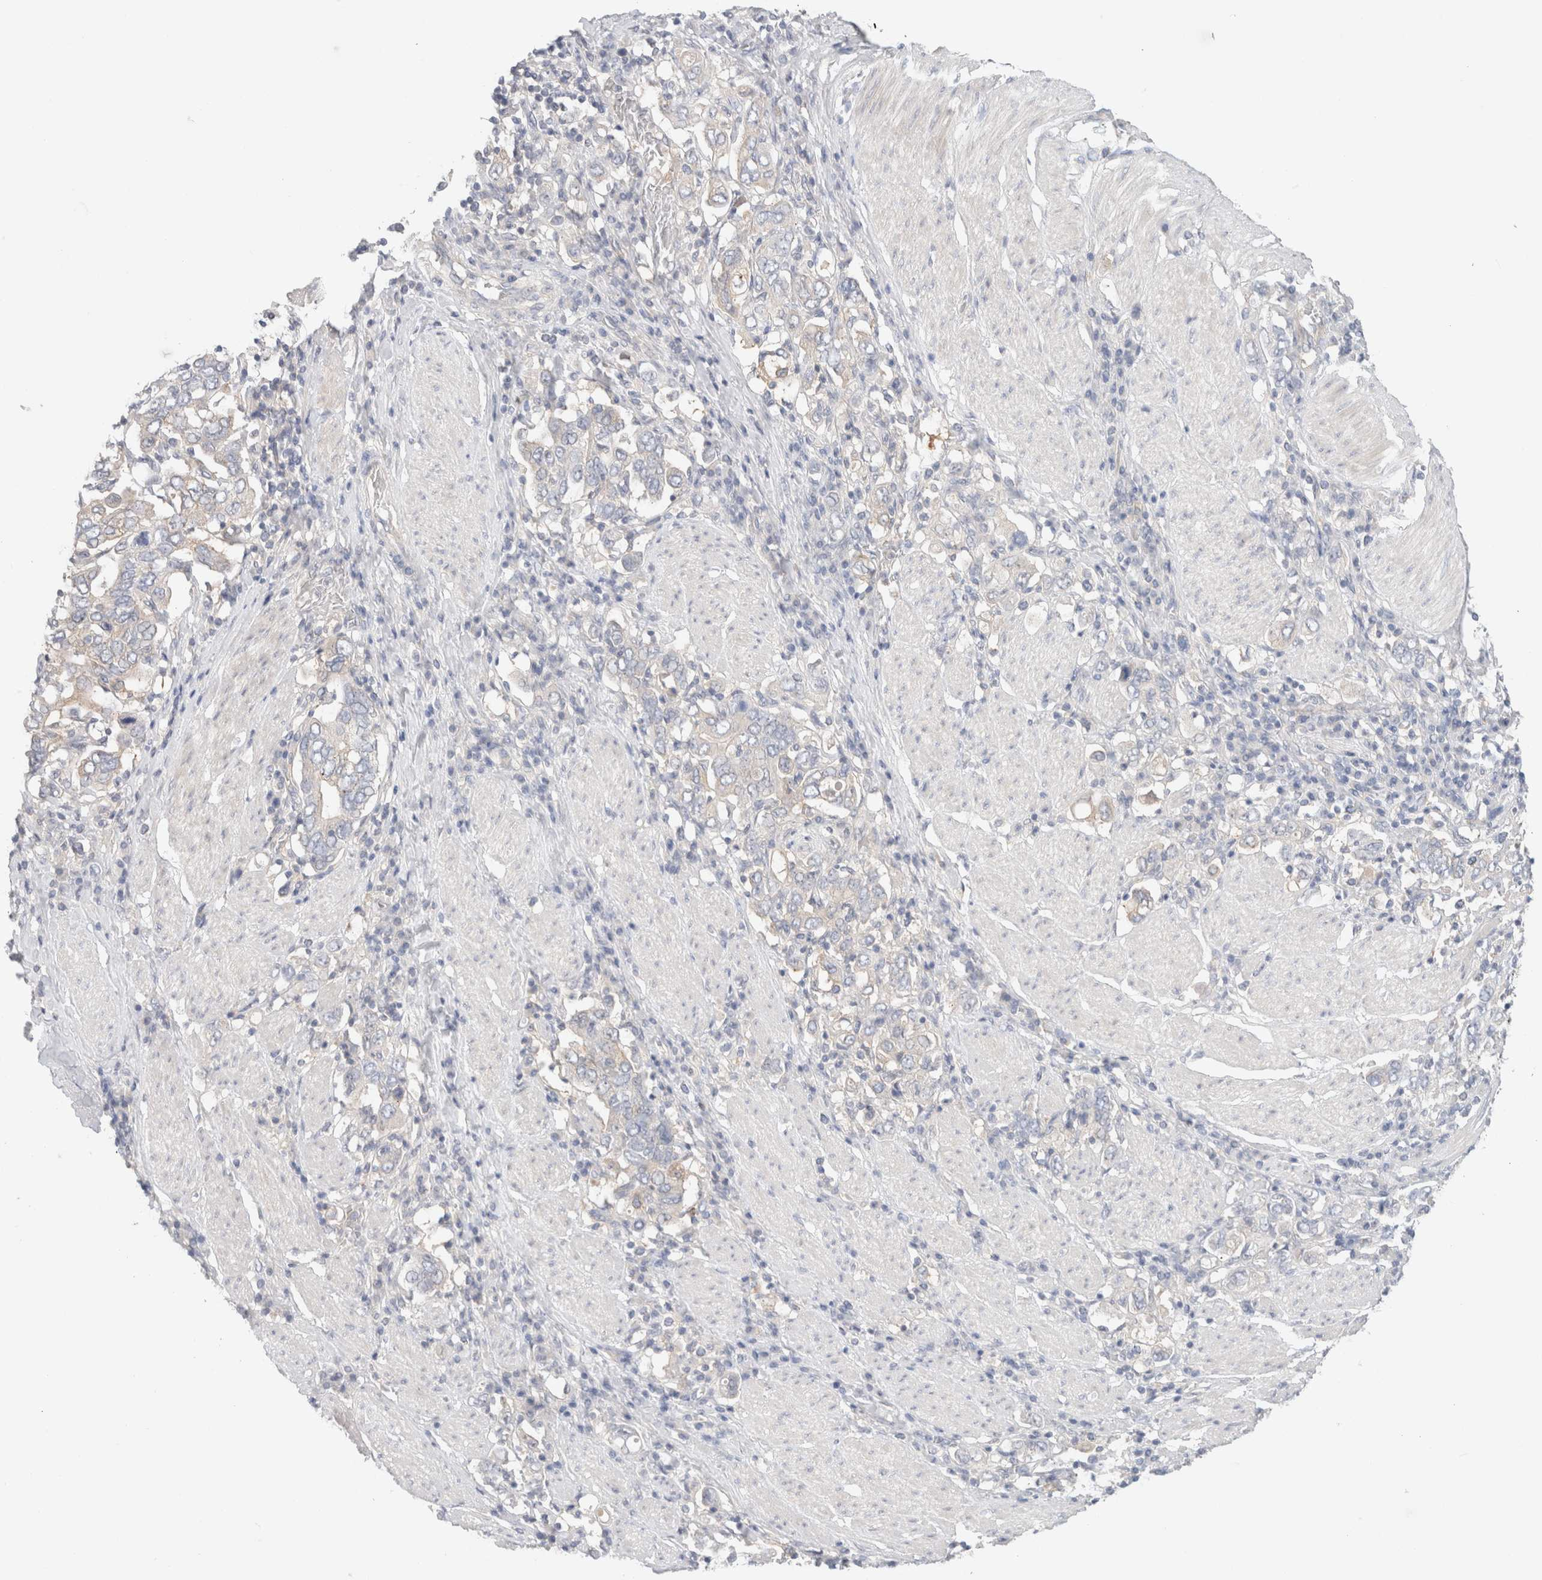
{"staining": {"intensity": "negative", "quantity": "none", "location": "none"}, "tissue": "stomach cancer", "cell_type": "Tumor cells", "image_type": "cancer", "snomed": [{"axis": "morphology", "description": "Adenocarcinoma, NOS"}, {"axis": "topography", "description": "Stomach, upper"}], "caption": "Immunohistochemistry photomicrograph of neoplastic tissue: stomach cancer stained with DAB reveals no significant protein expression in tumor cells. (Brightfield microscopy of DAB (3,3'-diaminobenzidine) IHC at high magnification).", "gene": "SDR16C5", "patient": {"sex": "male", "age": 62}}